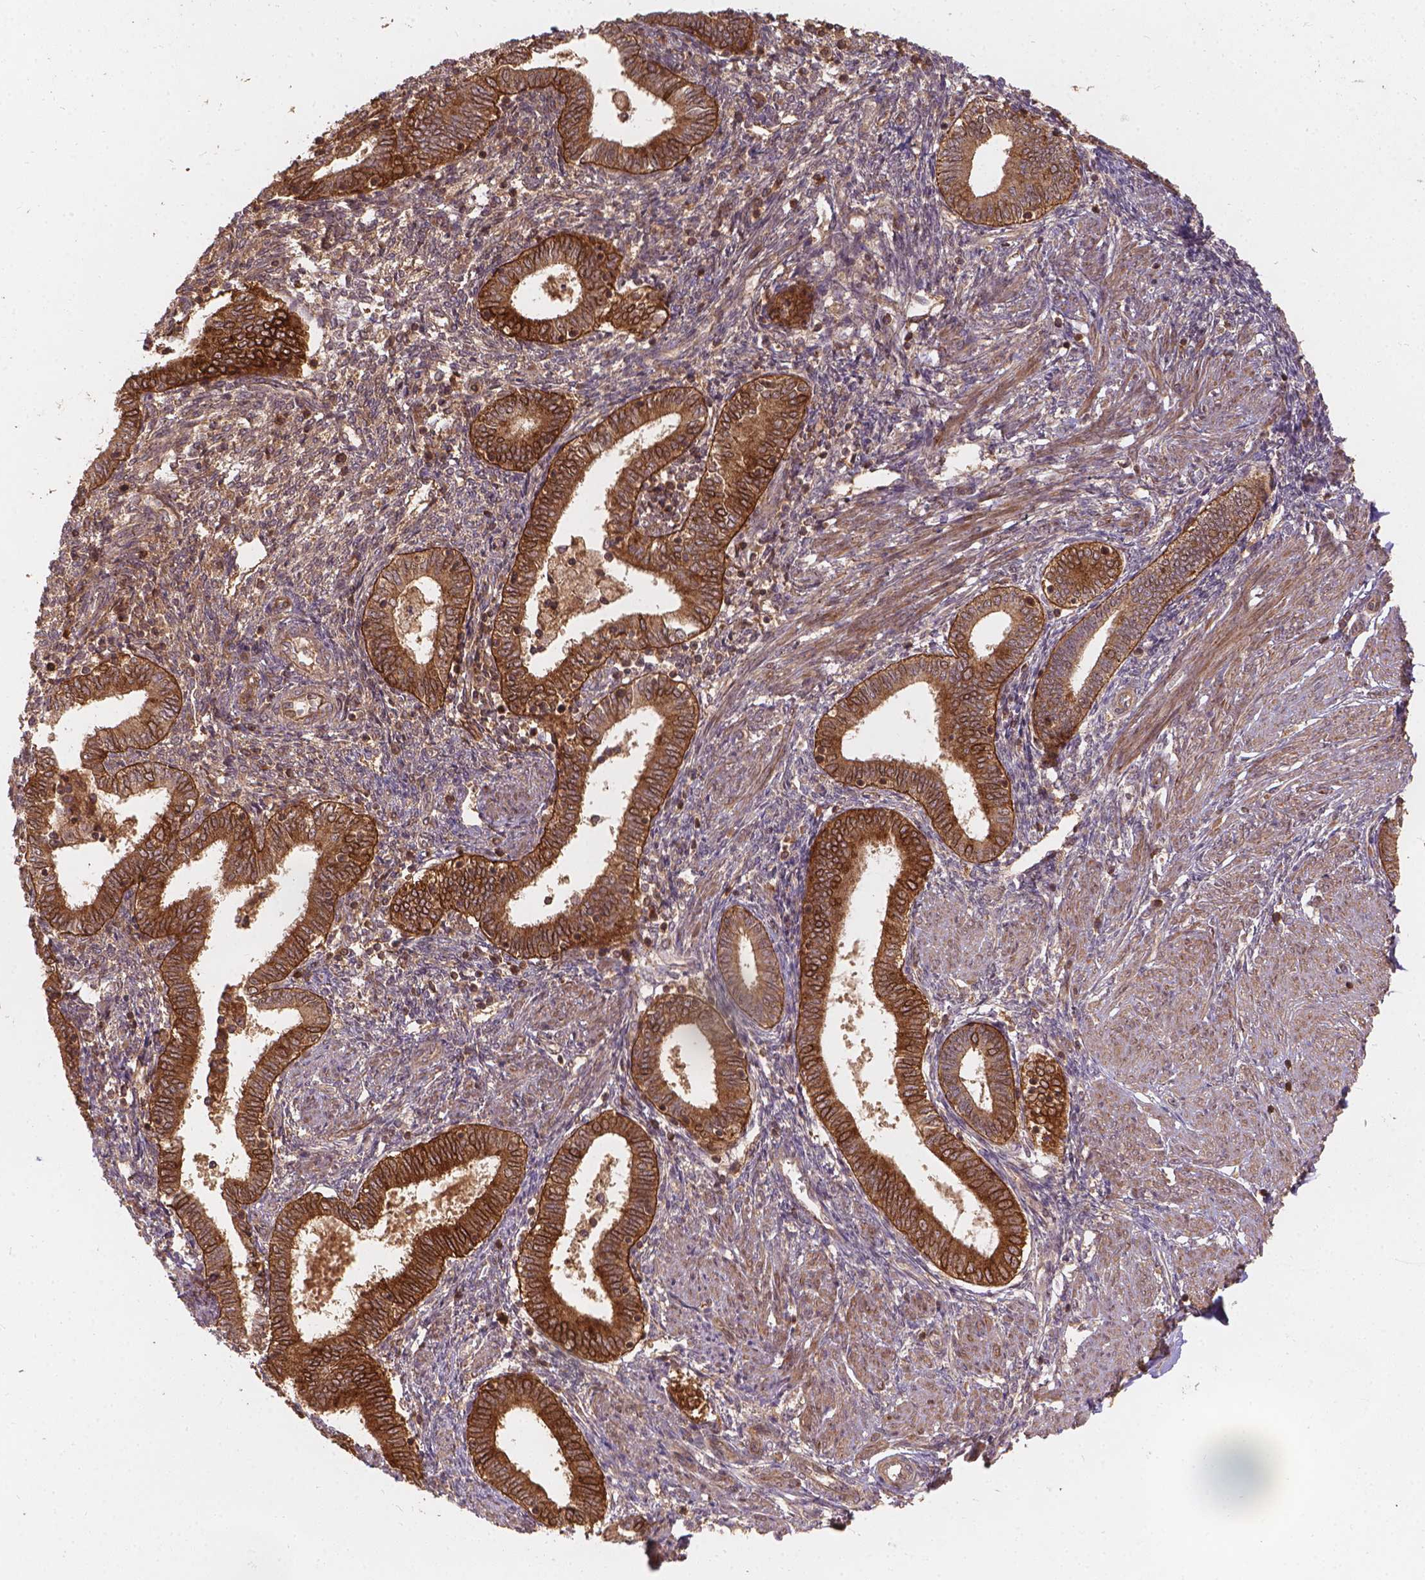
{"staining": {"intensity": "weak", "quantity": ">75%", "location": "cytoplasmic/membranous"}, "tissue": "endometrium", "cell_type": "Cells in endometrial stroma", "image_type": "normal", "snomed": [{"axis": "morphology", "description": "Normal tissue, NOS"}, {"axis": "topography", "description": "Endometrium"}], "caption": "Protein expression analysis of unremarkable human endometrium reveals weak cytoplasmic/membranous positivity in about >75% of cells in endometrial stroma.", "gene": "XPR1", "patient": {"sex": "female", "age": 42}}